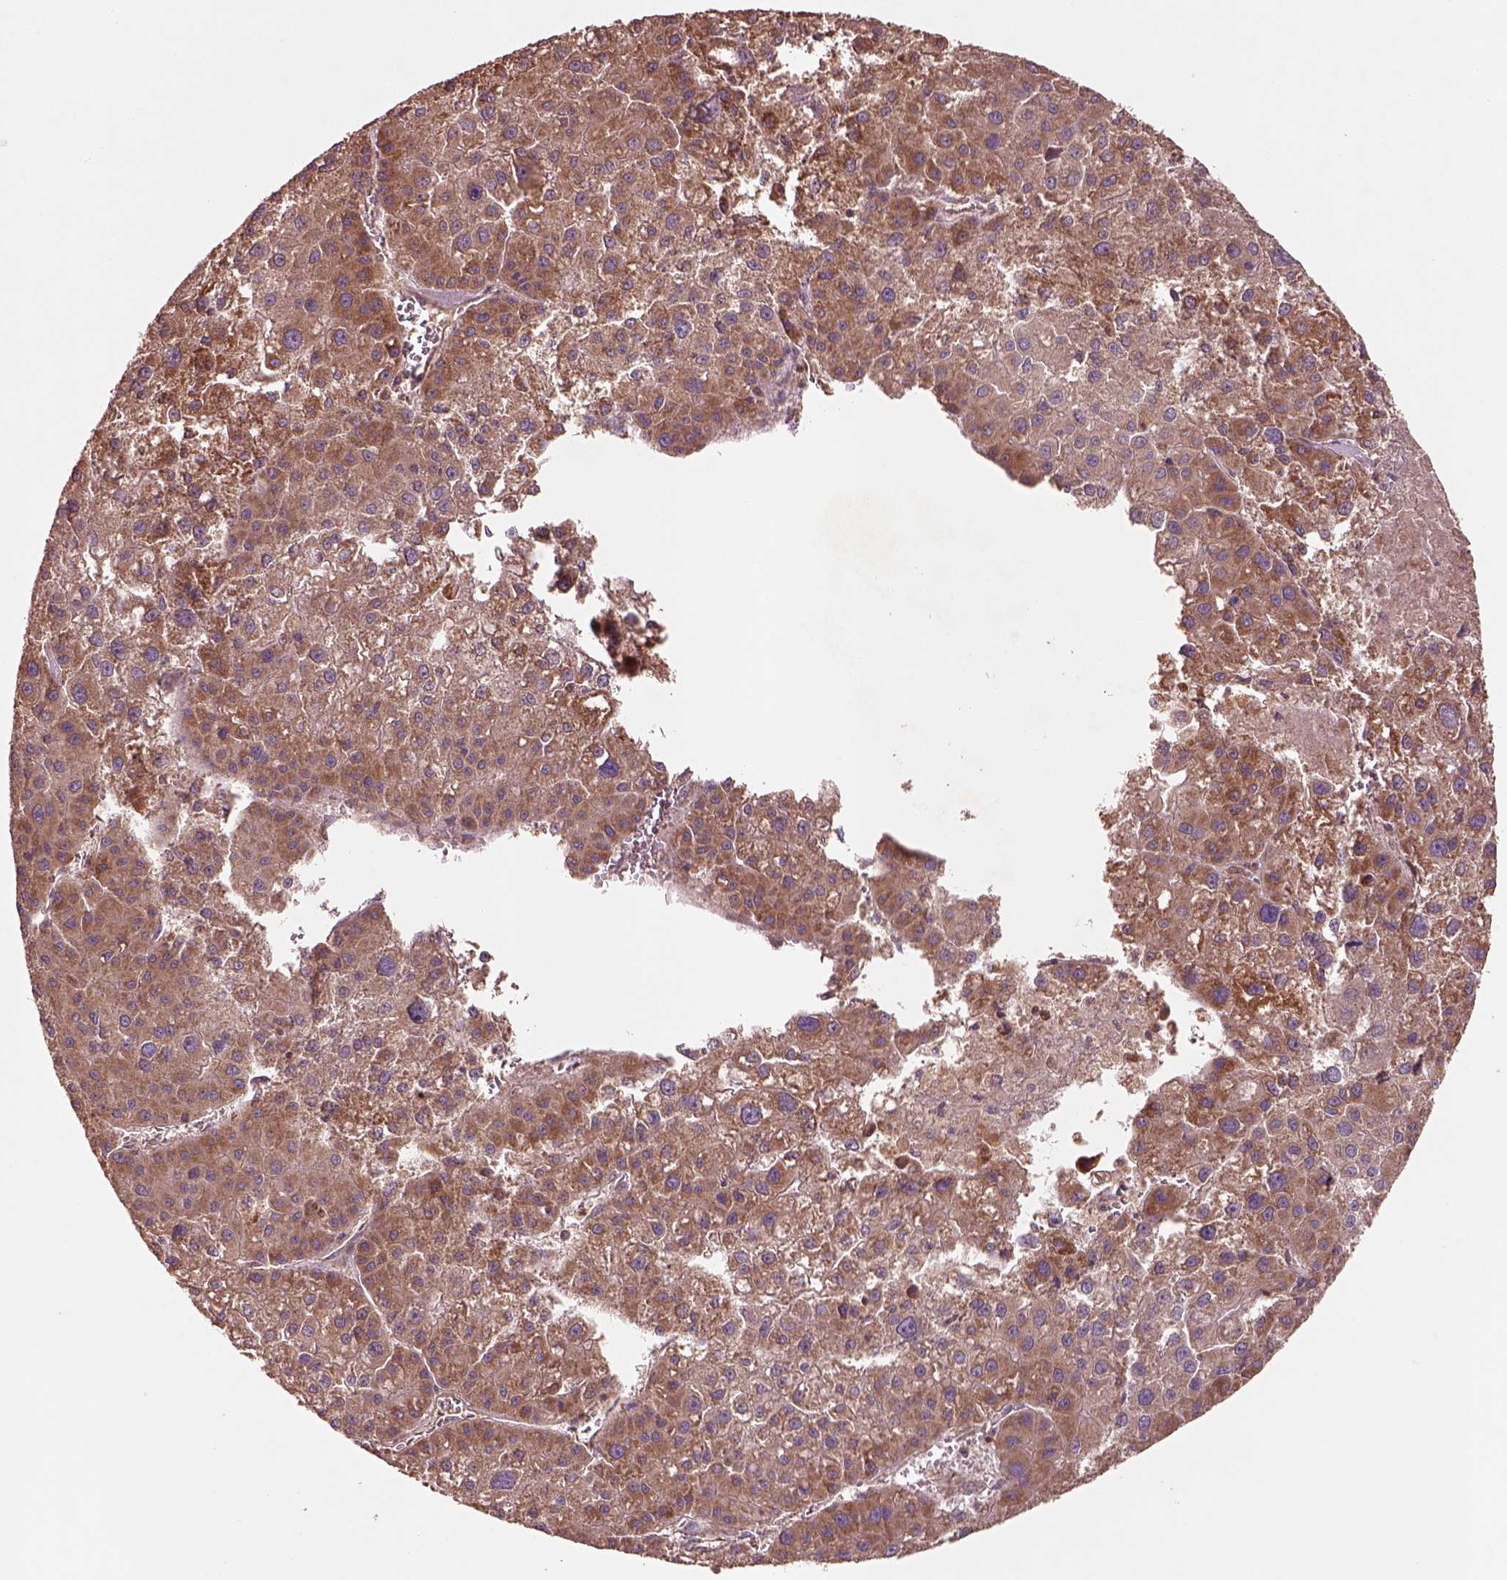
{"staining": {"intensity": "strong", "quantity": ">75%", "location": "cytoplasmic/membranous"}, "tissue": "liver cancer", "cell_type": "Tumor cells", "image_type": "cancer", "snomed": [{"axis": "morphology", "description": "Carcinoma, Hepatocellular, NOS"}, {"axis": "topography", "description": "Liver"}], "caption": "The image demonstrates a brown stain indicating the presence of a protein in the cytoplasmic/membranous of tumor cells in liver hepatocellular carcinoma.", "gene": "TRADD", "patient": {"sex": "male", "age": 73}}